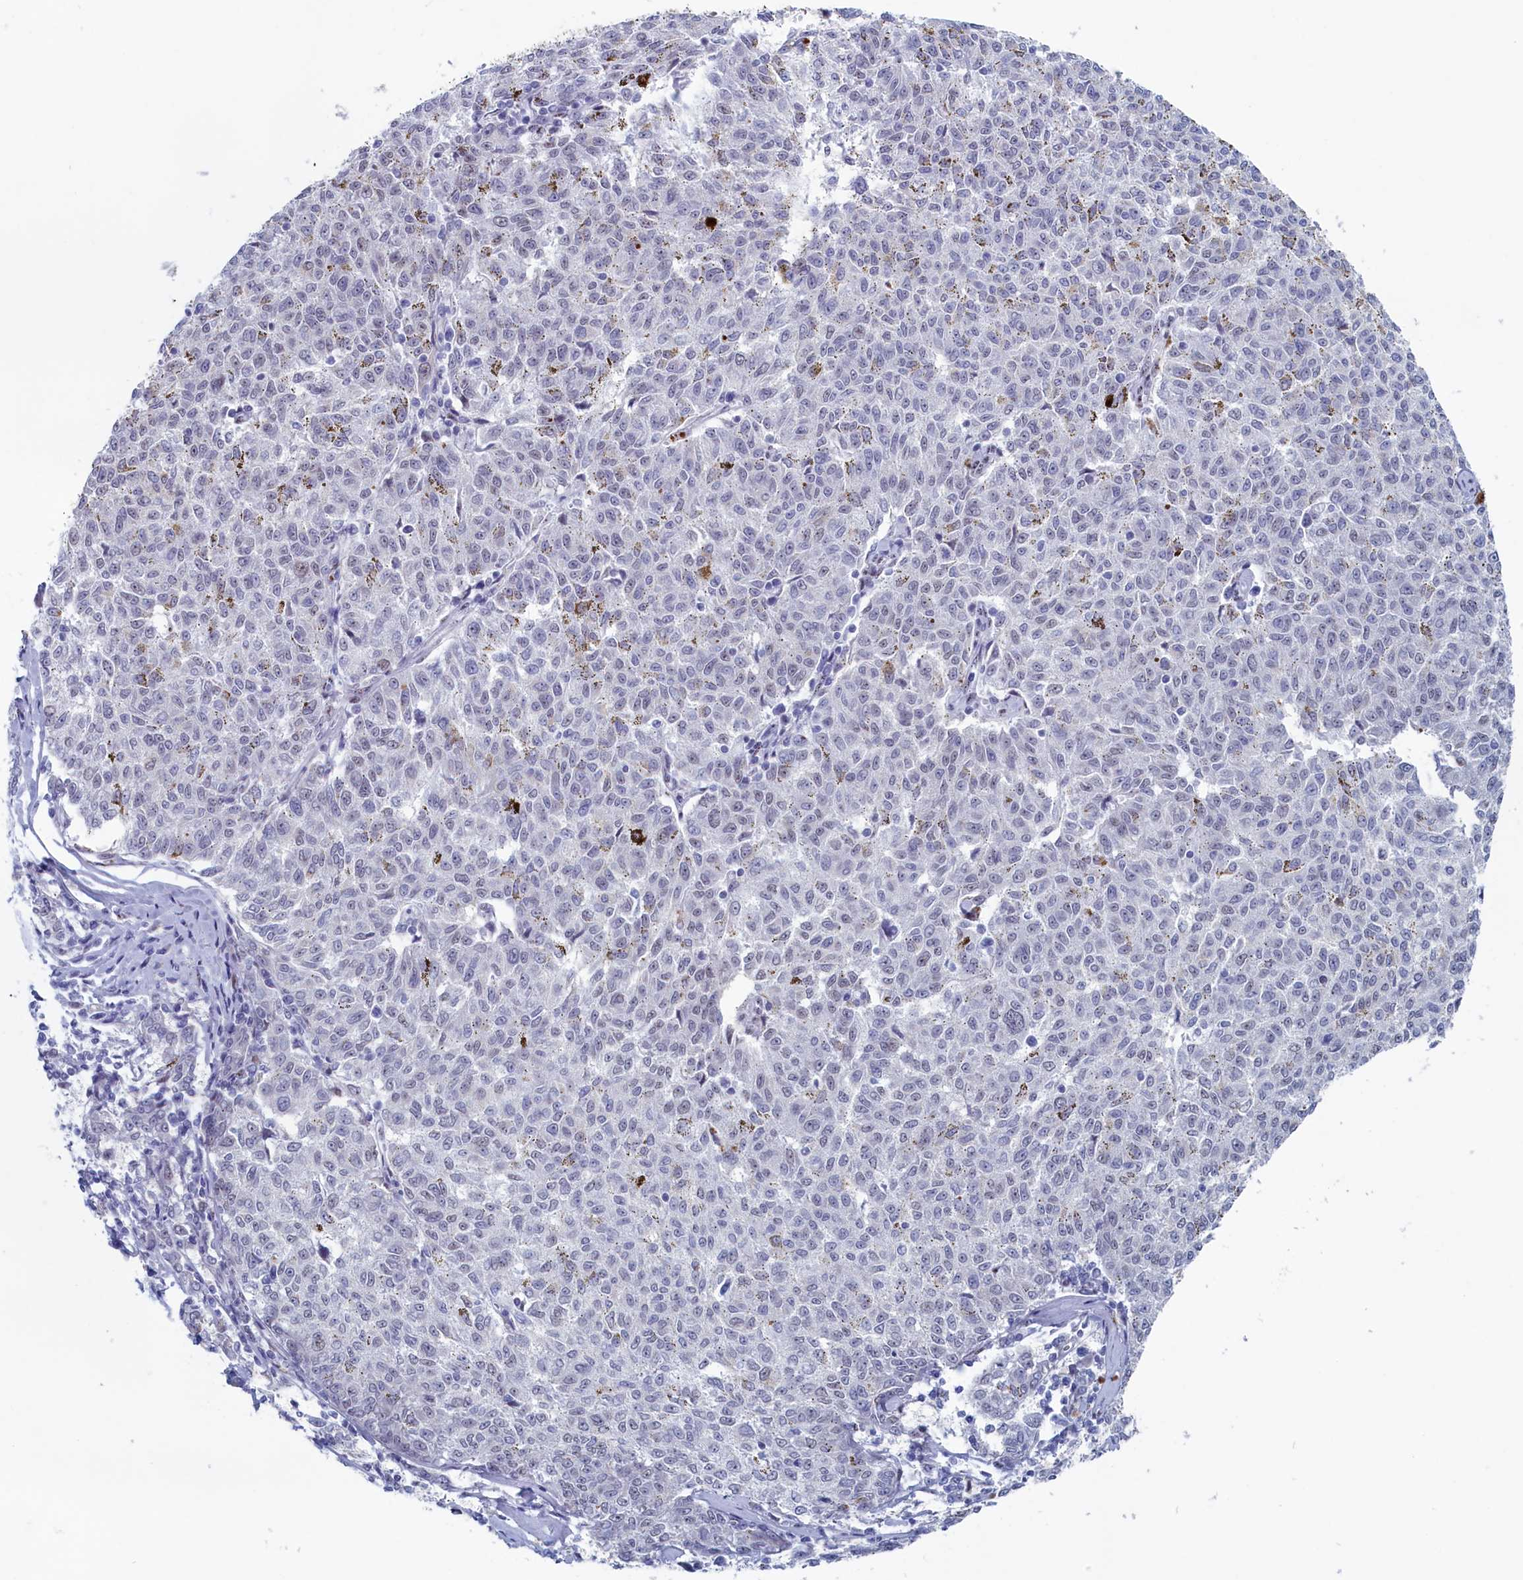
{"staining": {"intensity": "weak", "quantity": "25%-75%", "location": "nuclear"}, "tissue": "melanoma", "cell_type": "Tumor cells", "image_type": "cancer", "snomed": [{"axis": "morphology", "description": "Malignant melanoma, NOS"}, {"axis": "topography", "description": "Skin"}], "caption": "Melanoma was stained to show a protein in brown. There is low levels of weak nuclear expression in approximately 25%-75% of tumor cells. (Brightfield microscopy of DAB IHC at high magnification).", "gene": "WDR76", "patient": {"sex": "female", "age": 72}}